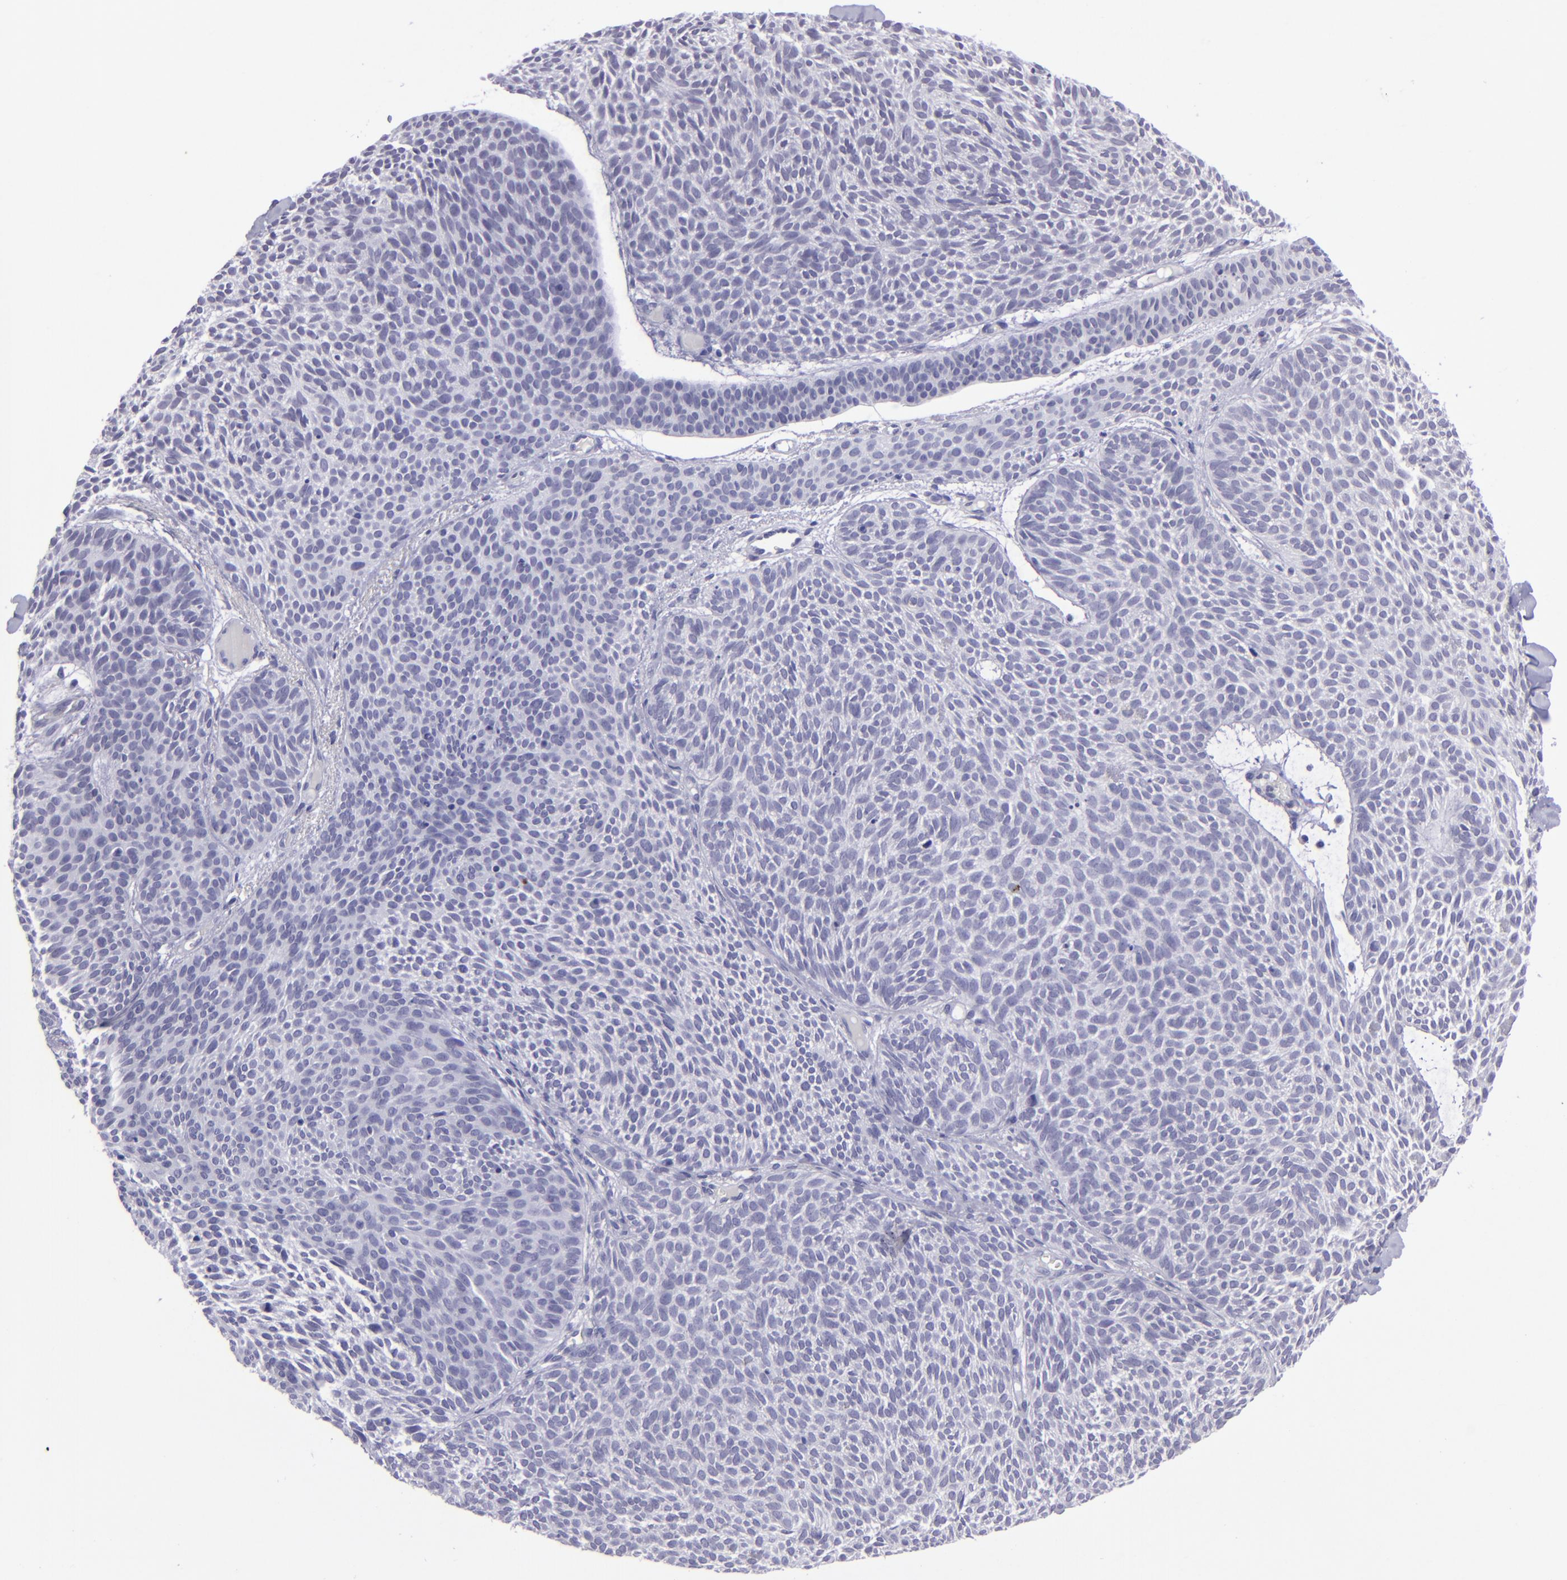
{"staining": {"intensity": "negative", "quantity": "none", "location": "none"}, "tissue": "skin cancer", "cell_type": "Tumor cells", "image_type": "cancer", "snomed": [{"axis": "morphology", "description": "Basal cell carcinoma"}, {"axis": "topography", "description": "Skin"}], "caption": "A high-resolution micrograph shows immunohistochemistry staining of skin cancer (basal cell carcinoma), which exhibits no significant positivity in tumor cells.", "gene": "POU2F2", "patient": {"sex": "male", "age": 84}}